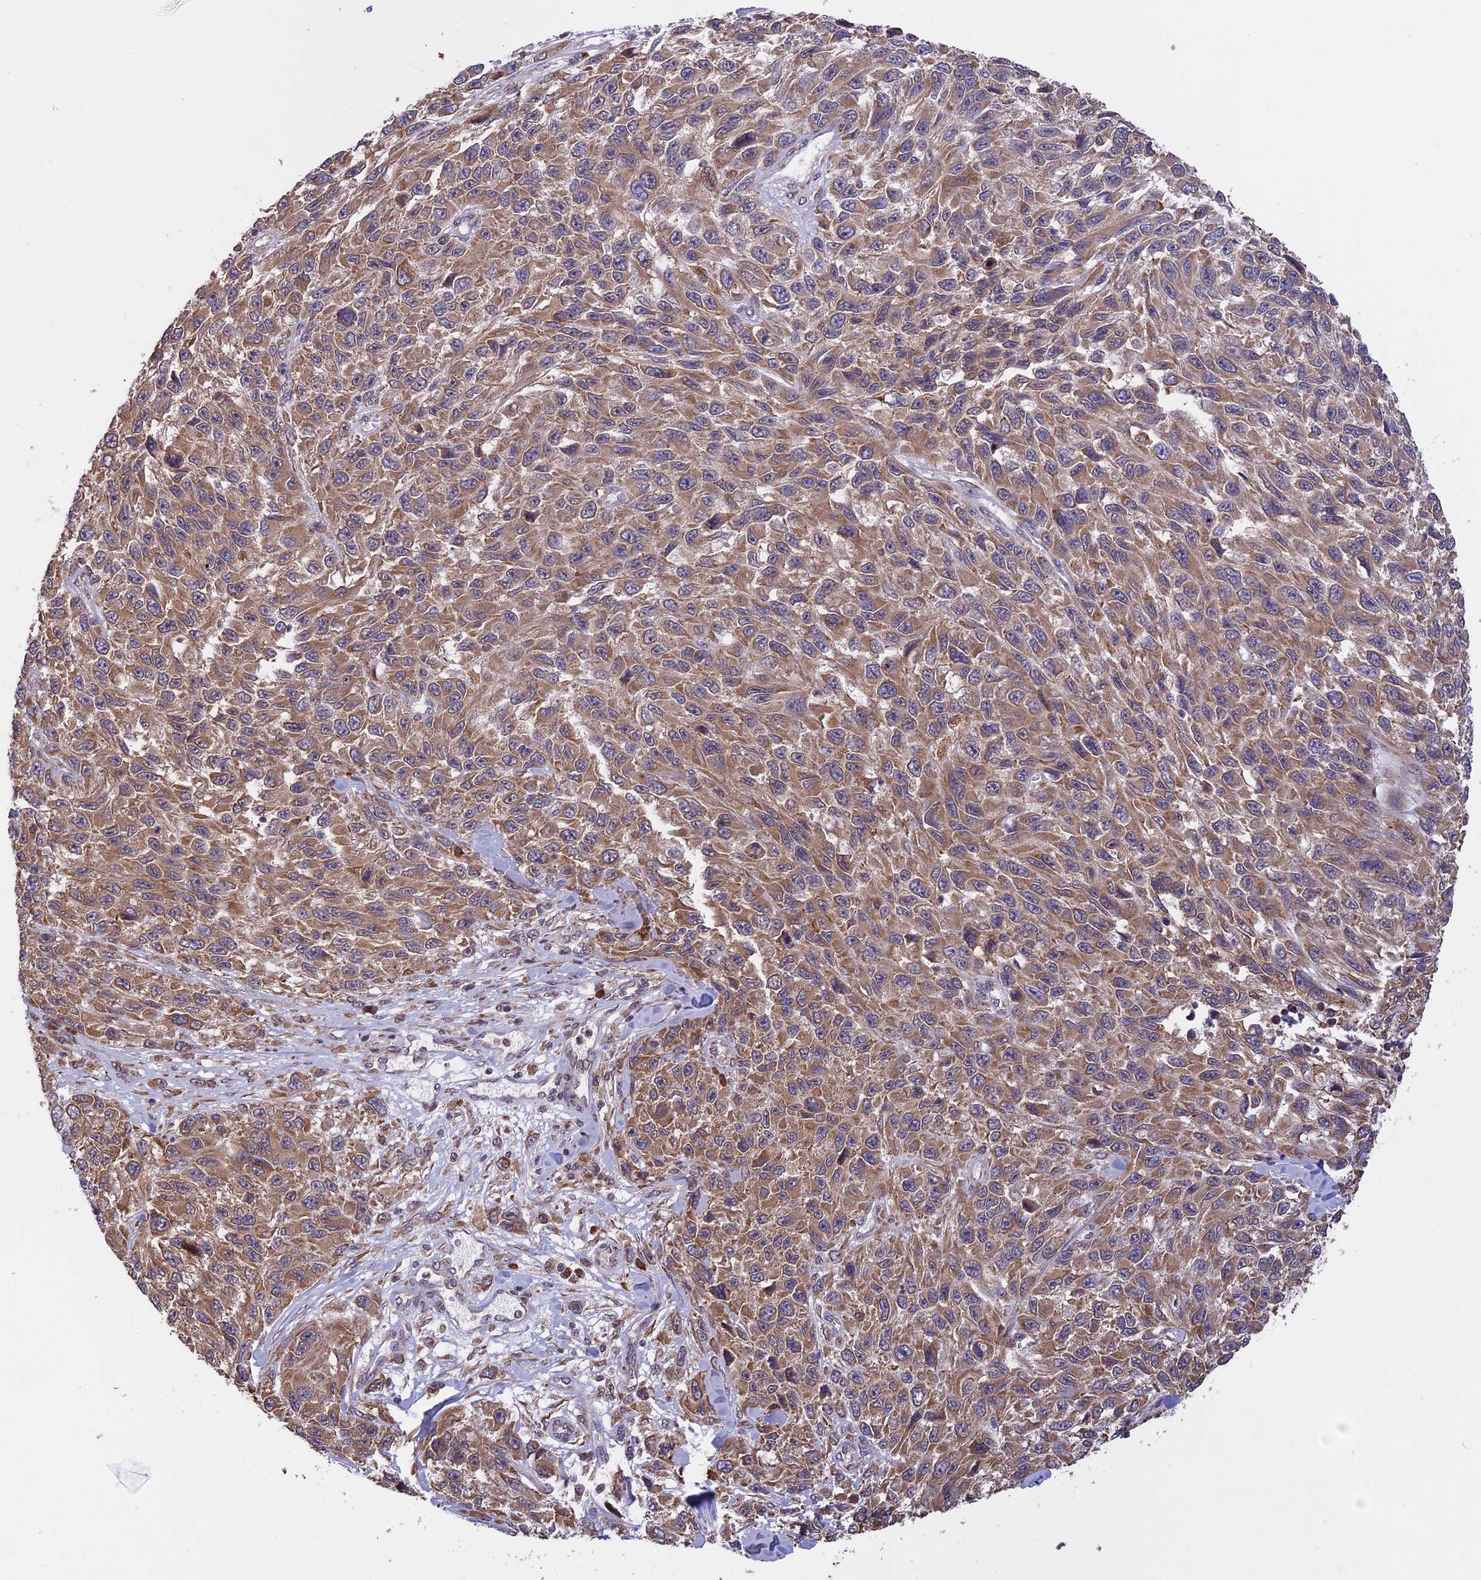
{"staining": {"intensity": "moderate", "quantity": ">75%", "location": "cytoplasmic/membranous"}, "tissue": "melanoma", "cell_type": "Tumor cells", "image_type": "cancer", "snomed": [{"axis": "morphology", "description": "Malignant melanoma, NOS"}, {"axis": "topography", "description": "Skin"}], "caption": "Approximately >75% of tumor cells in human malignant melanoma exhibit moderate cytoplasmic/membranous protein staining as visualized by brown immunohistochemical staining.", "gene": "DMRTA2", "patient": {"sex": "female", "age": 96}}